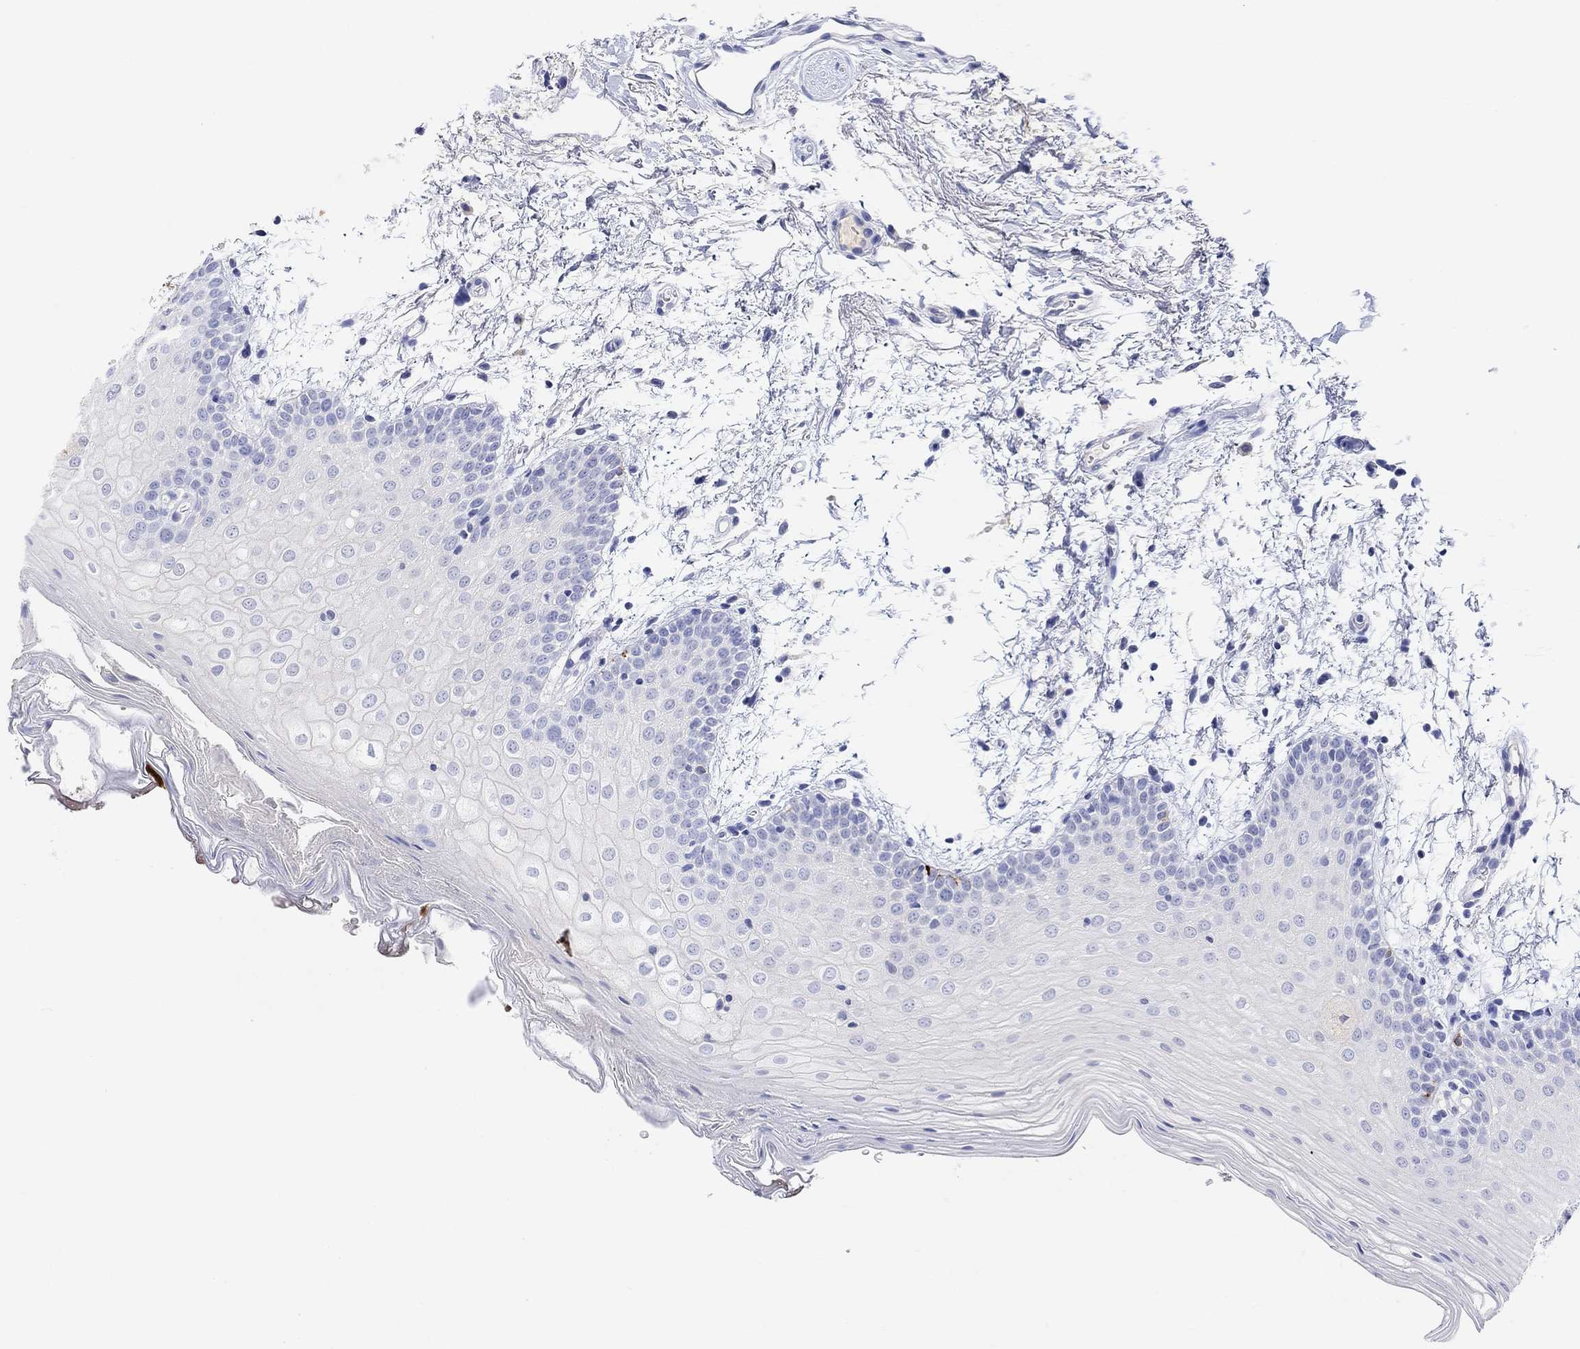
{"staining": {"intensity": "negative", "quantity": "none", "location": "none"}, "tissue": "oral mucosa", "cell_type": "Squamous epithelial cells", "image_type": "normal", "snomed": [{"axis": "morphology", "description": "Normal tissue, NOS"}, {"axis": "topography", "description": "Oral tissue"}, {"axis": "topography", "description": "Tounge, NOS"}], "caption": "IHC of normal oral mucosa shows no staining in squamous epithelial cells.", "gene": "TYR", "patient": {"sex": "female", "age": 86}}